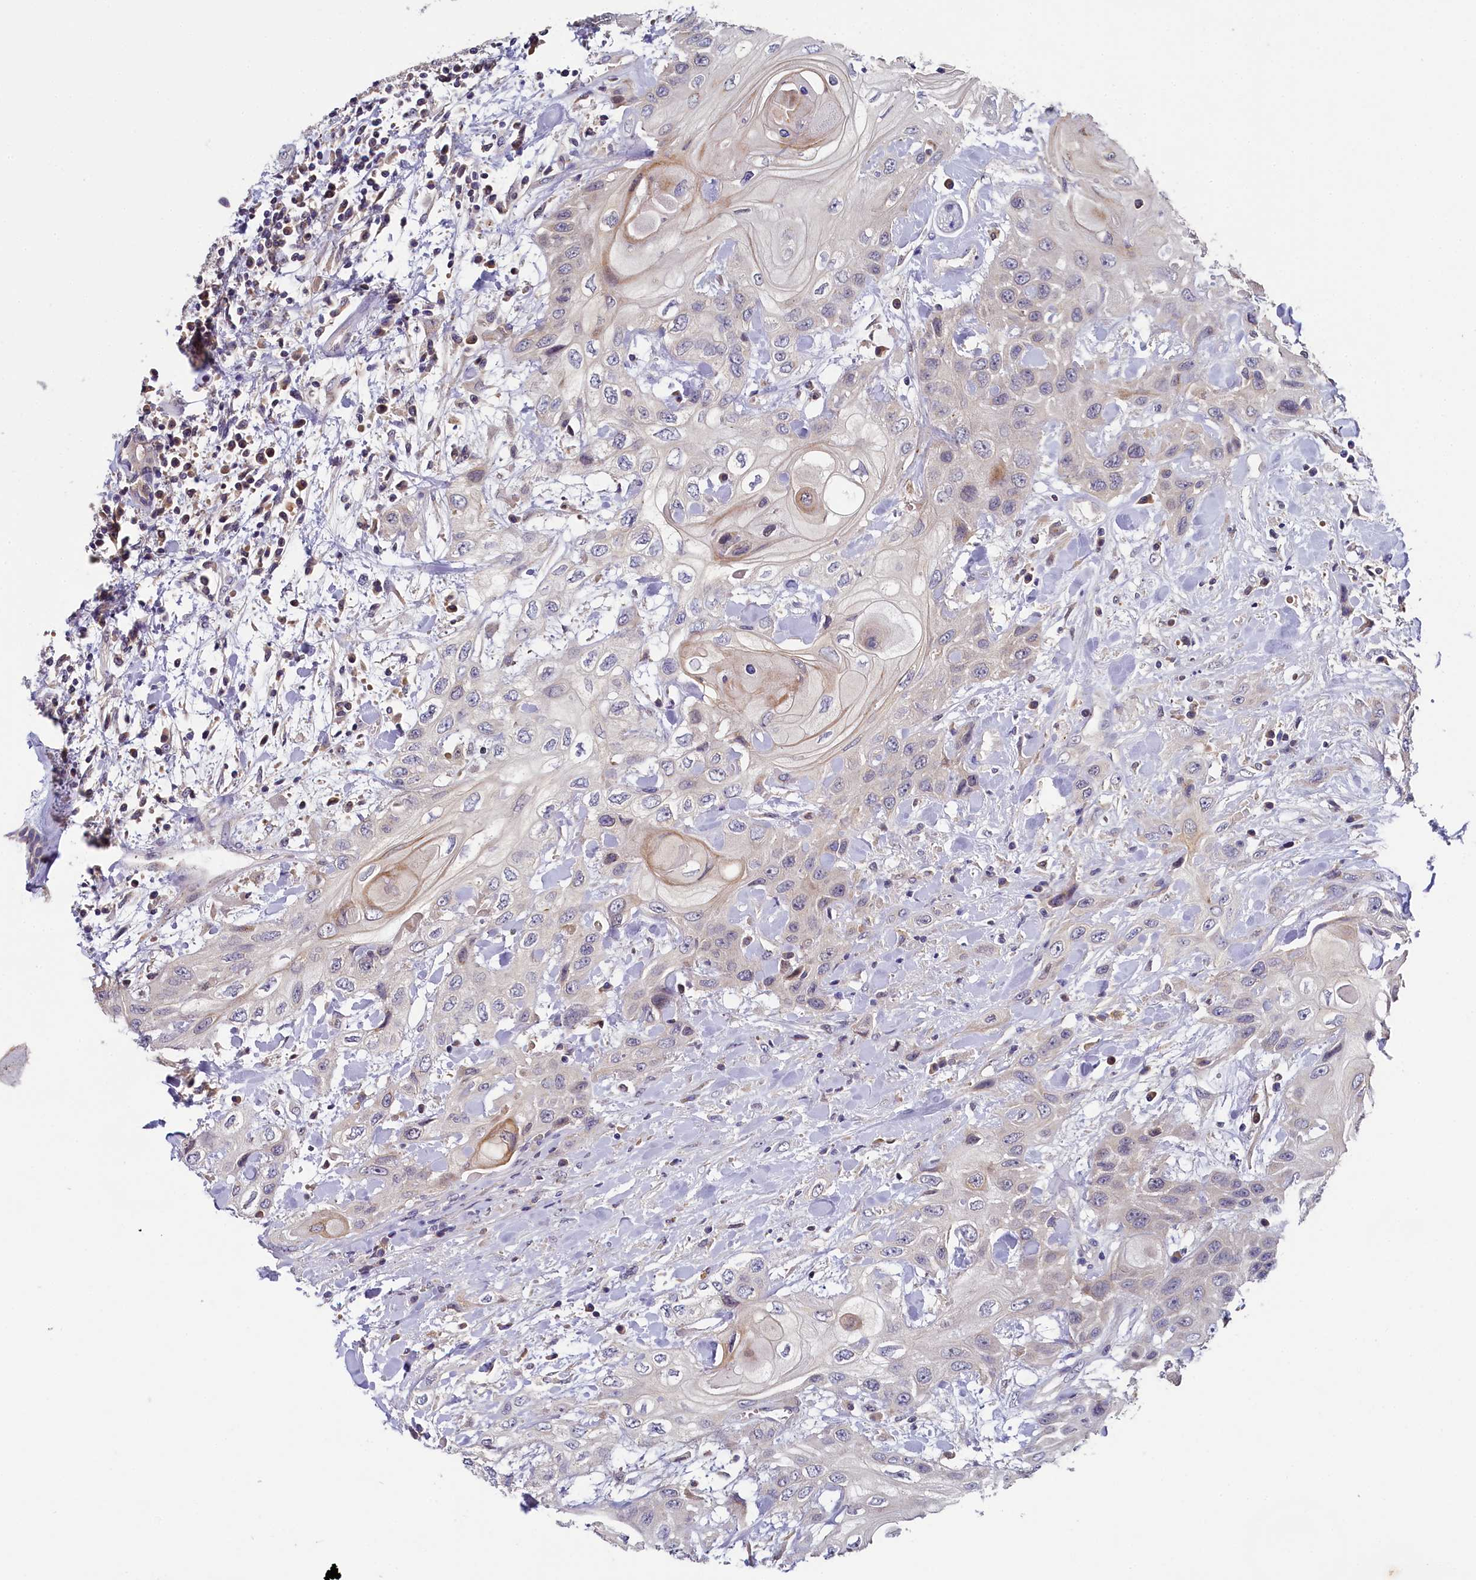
{"staining": {"intensity": "weak", "quantity": "<25%", "location": "cytoplasmic/membranous"}, "tissue": "head and neck cancer", "cell_type": "Tumor cells", "image_type": "cancer", "snomed": [{"axis": "morphology", "description": "Squamous cell carcinoma, NOS"}, {"axis": "topography", "description": "Head-Neck"}], "caption": "Immunohistochemical staining of human head and neck squamous cell carcinoma reveals no significant expression in tumor cells.", "gene": "SPINK9", "patient": {"sex": "female", "age": 43}}